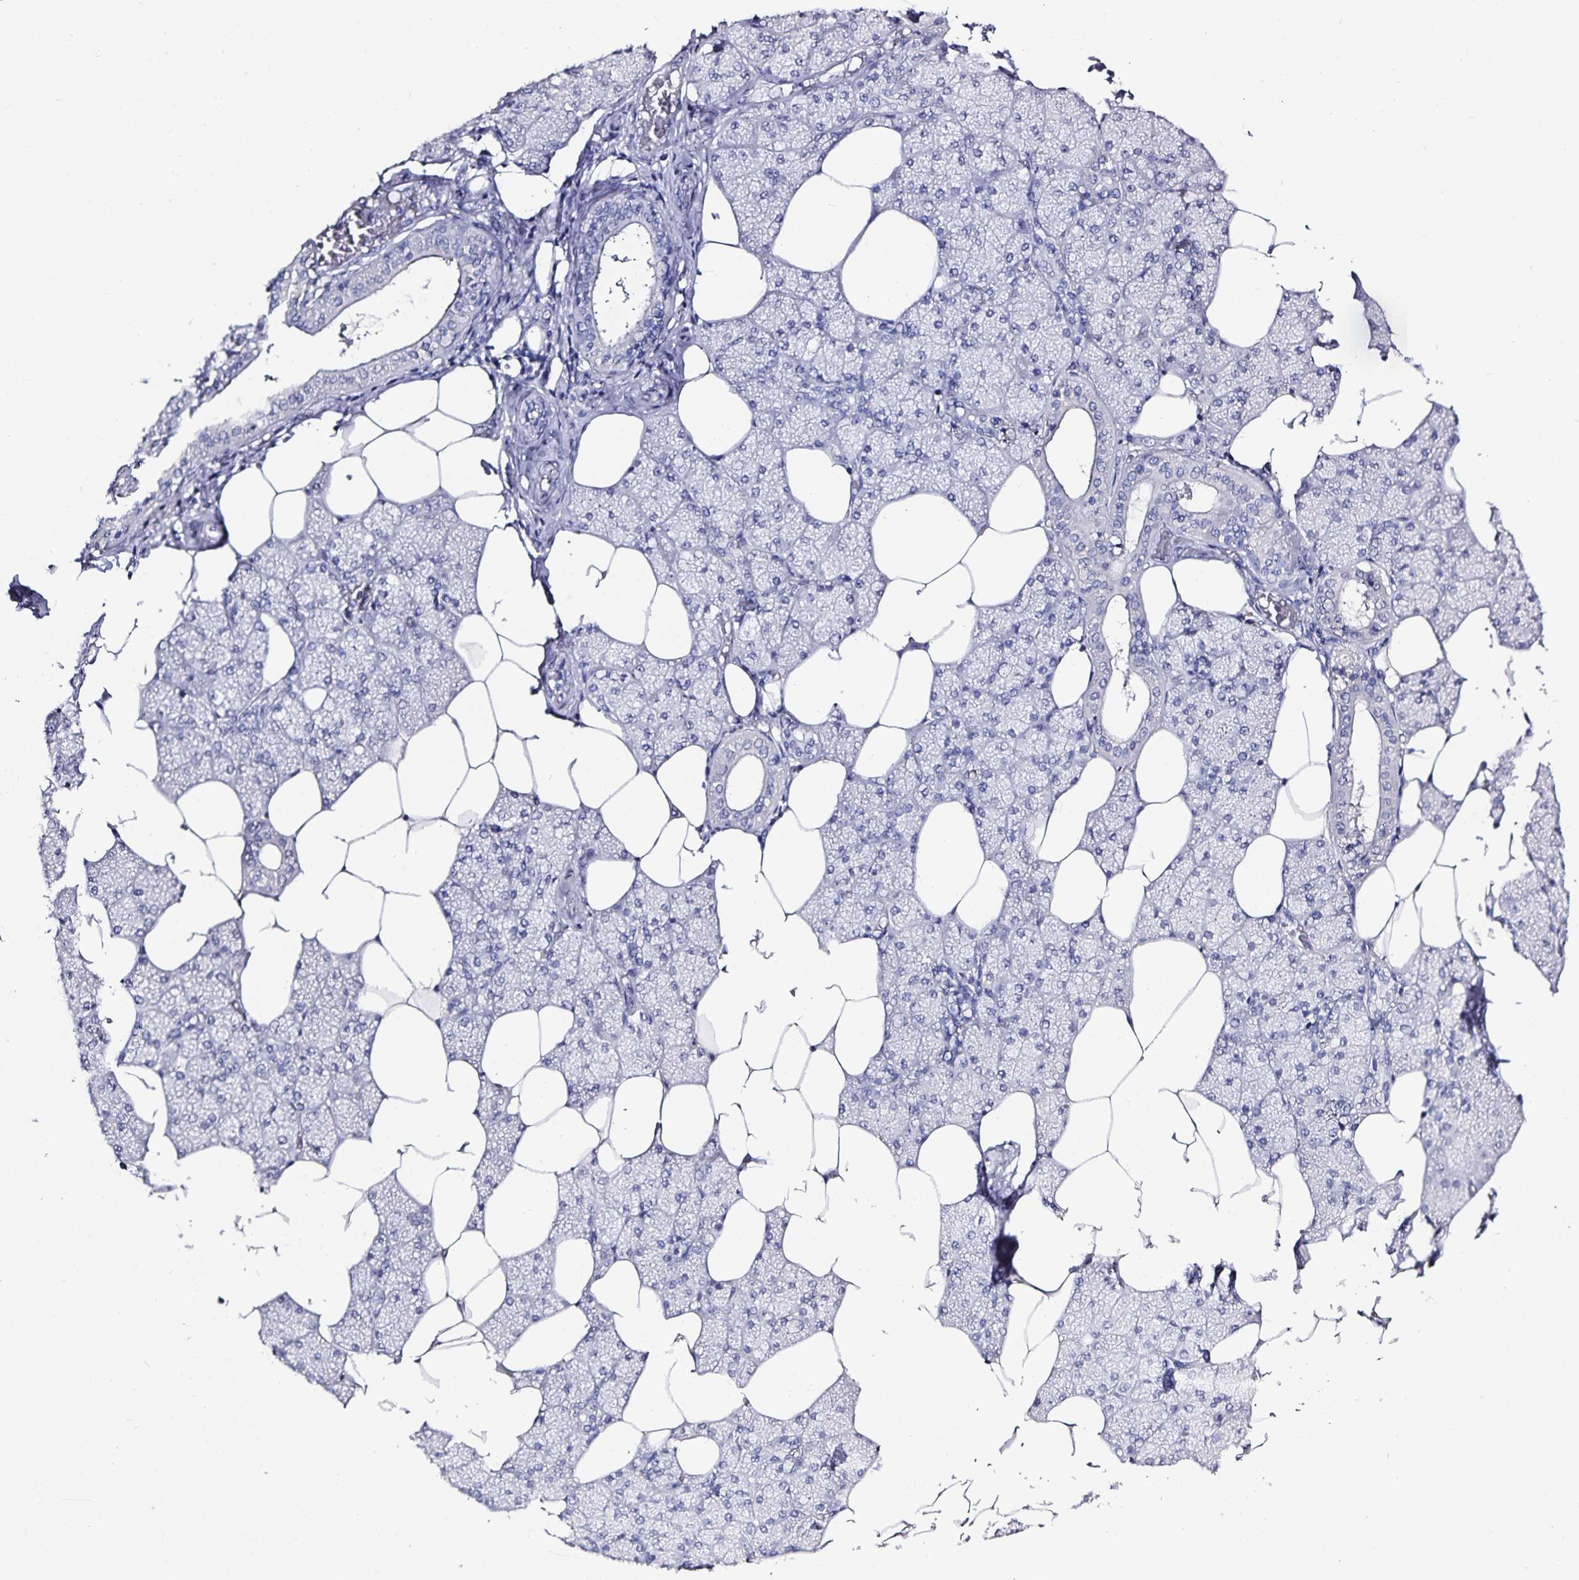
{"staining": {"intensity": "negative", "quantity": "none", "location": "none"}, "tissue": "salivary gland", "cell_type": "Glandular cells", "image_type": "normal", "snomed": [{"axis": "morphology", "description": "Normal tissue, NOS"}, {"axis": "topography", "description": "Salivary gland"}], "caption": "A high-resolution image shows immunohistochemistry staining of benign salivary gland, which reveals no significant staining in glandular cells. (Brightfield microscopy of DAB (3,3'-diaminobenzidine) immunohistochemistry (IHC) at high magnification).", "gene": "TTR", "patient": {"sex": "female", "age": 43}}